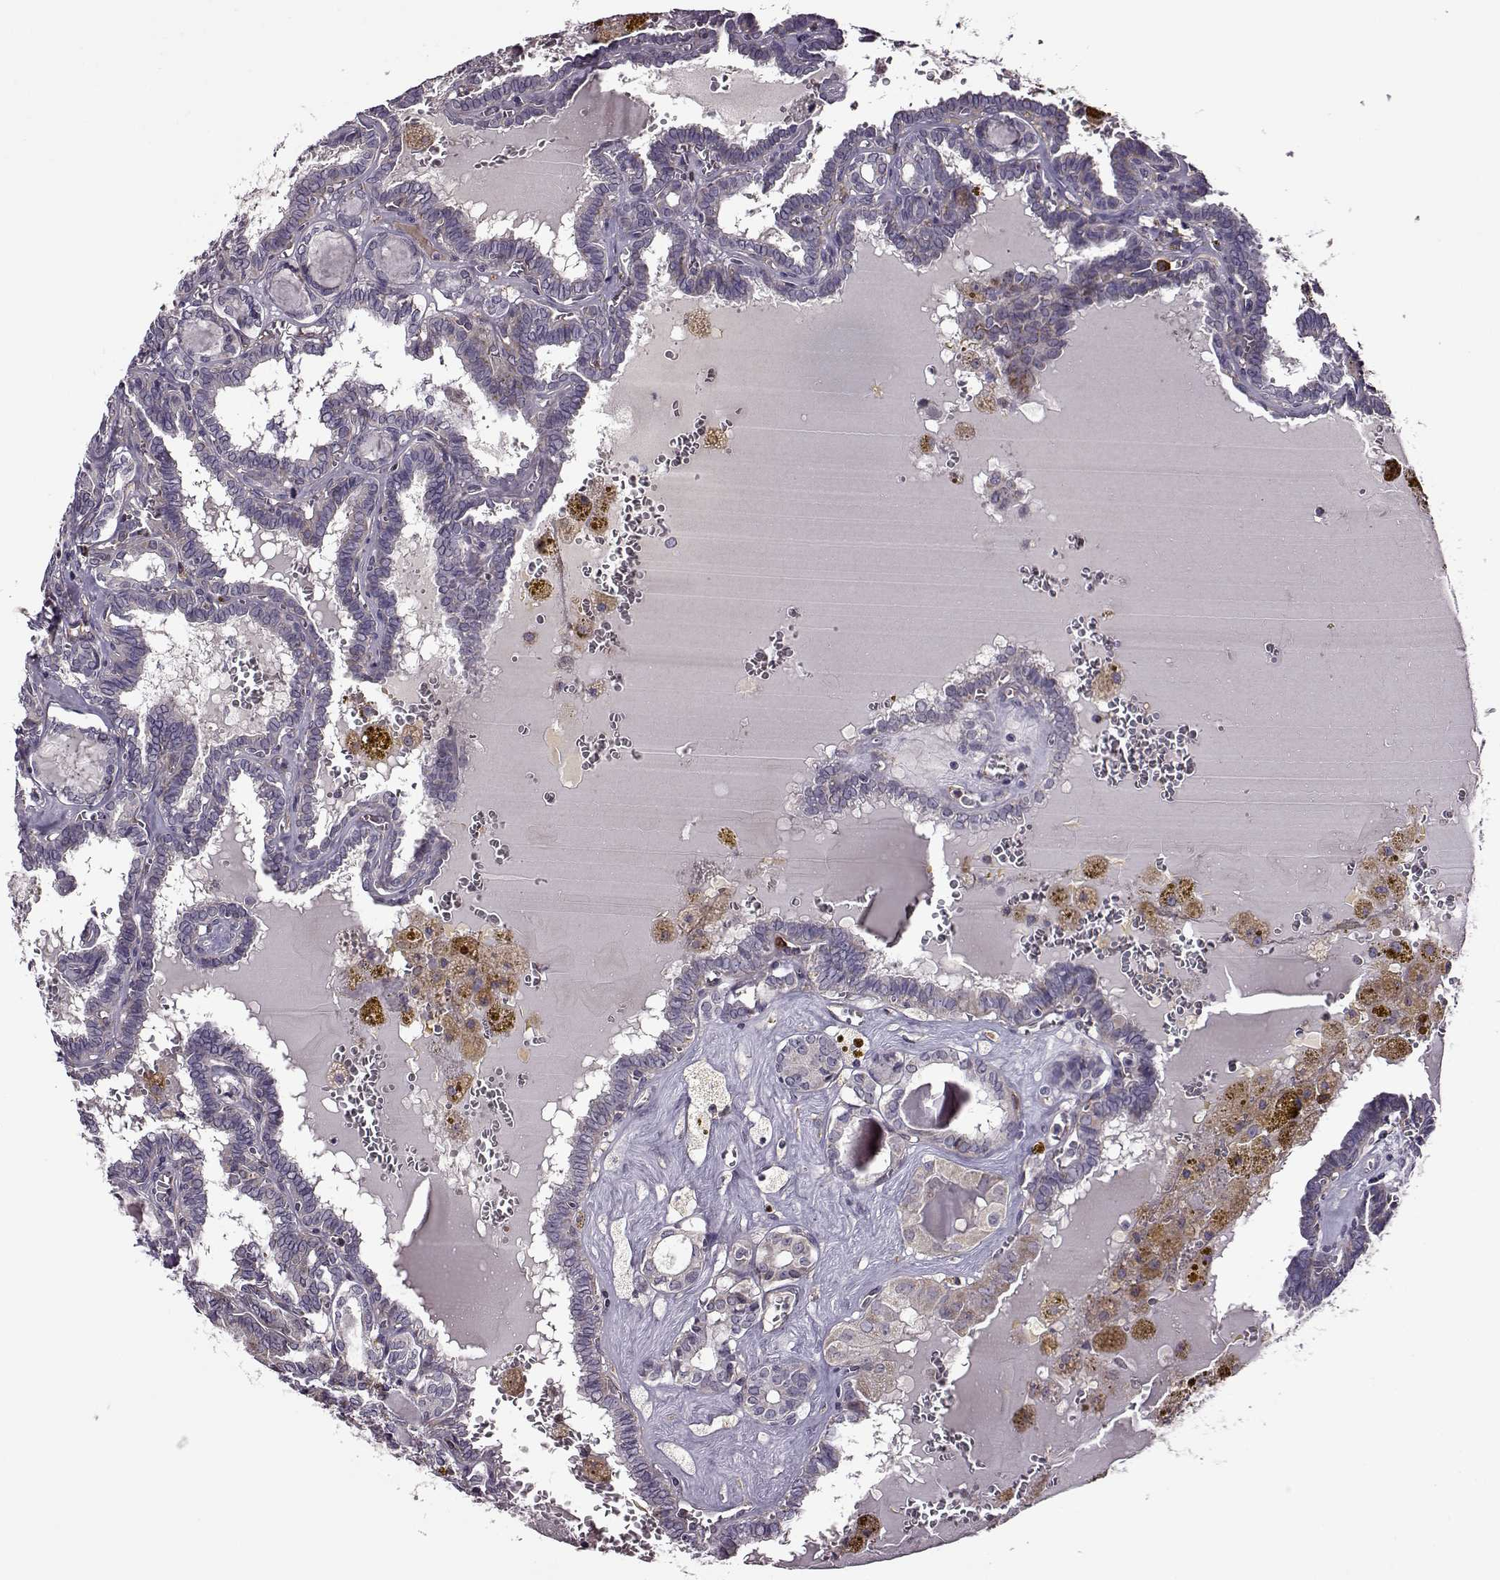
{"staining": {"intensity": "negative", "quantity": "none", "location": "none"}, "tissue": "thyroid cancer", "cell_type": "Tumor cells", "image_type": "cancer", "snomed": [{"axis": "morphology", "description": "Papillary adenocarcinoma, NOS"}, {"axis": "topography", "description": "Thyroid gland"}], "caption": "Papillary adenocarcinoma (thyroid) was stained to show a protein in brown. There is no significant expression in tumor cells.", "gene": "MTSS1", "patient": {"sex": "female", "age": 39}}